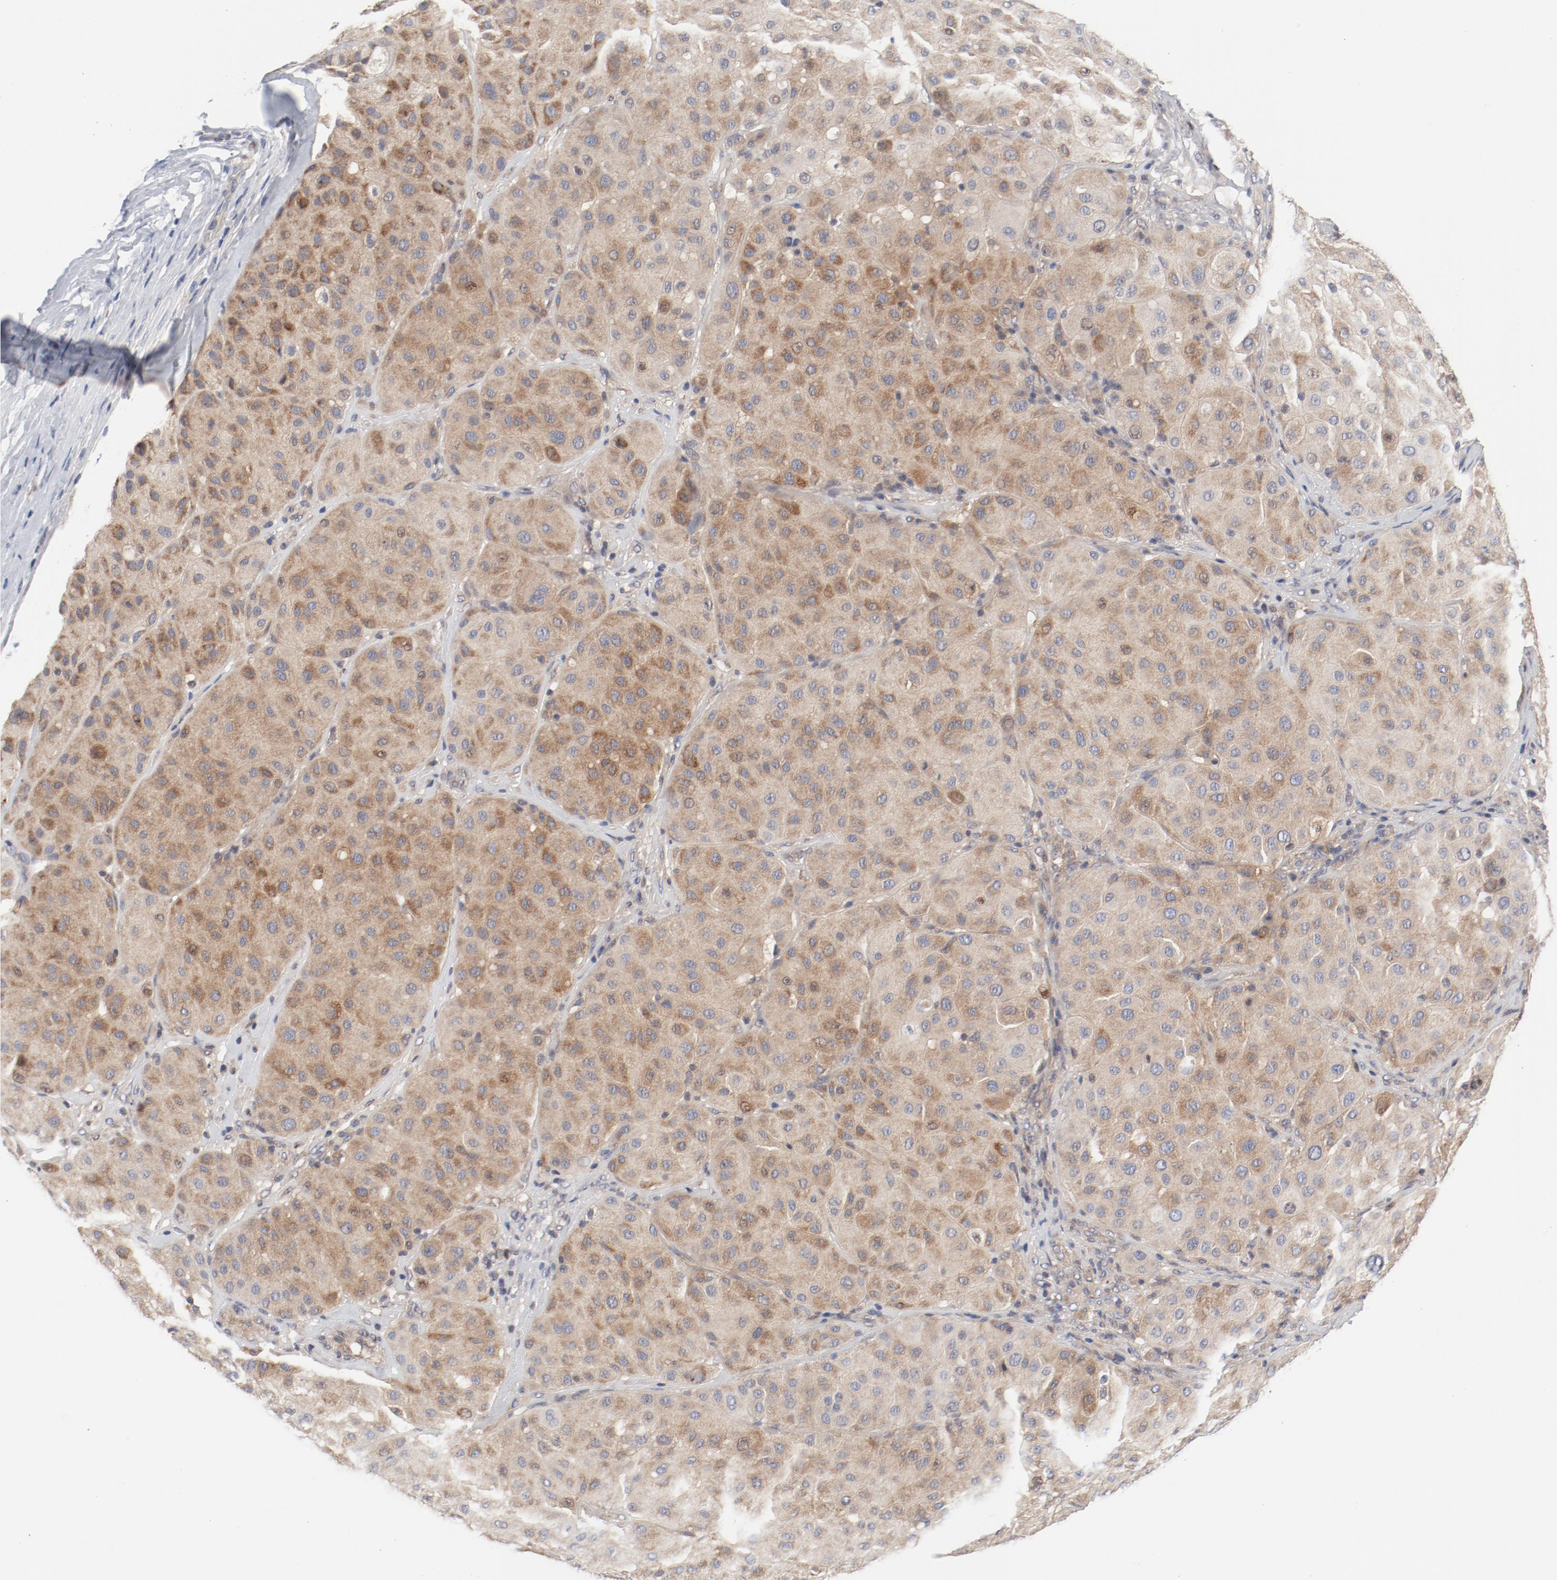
{"staining": {"intensity": "moderate", "quantity": ">75%", "location": "cytoplasmic/membranous"}, "tissue": "melanoma", "cell_type": "Tumor cells", "image_type": "cancer", "snomed": [{"axis": "morphology", "description": "Normal tissue, NOS"}, {"axis": "morphology", "description": "Malignant melanoma, Metastatic site"}, {"axis": "topography", "description": "Skin"}], "caption": "IHC staining of melanoma, which shows medium levels of moderate cytoplasmic/membranous expression in about >75% of tumor cells indicating moderate cytoplasmic/membranous protein positivity. The staining was performed using DAB (brown) for protein detection and nuclei were counterstained in hematoxylin (blue).", "gene": "BAD", "patient": {"sex": "male", "age": 41}}